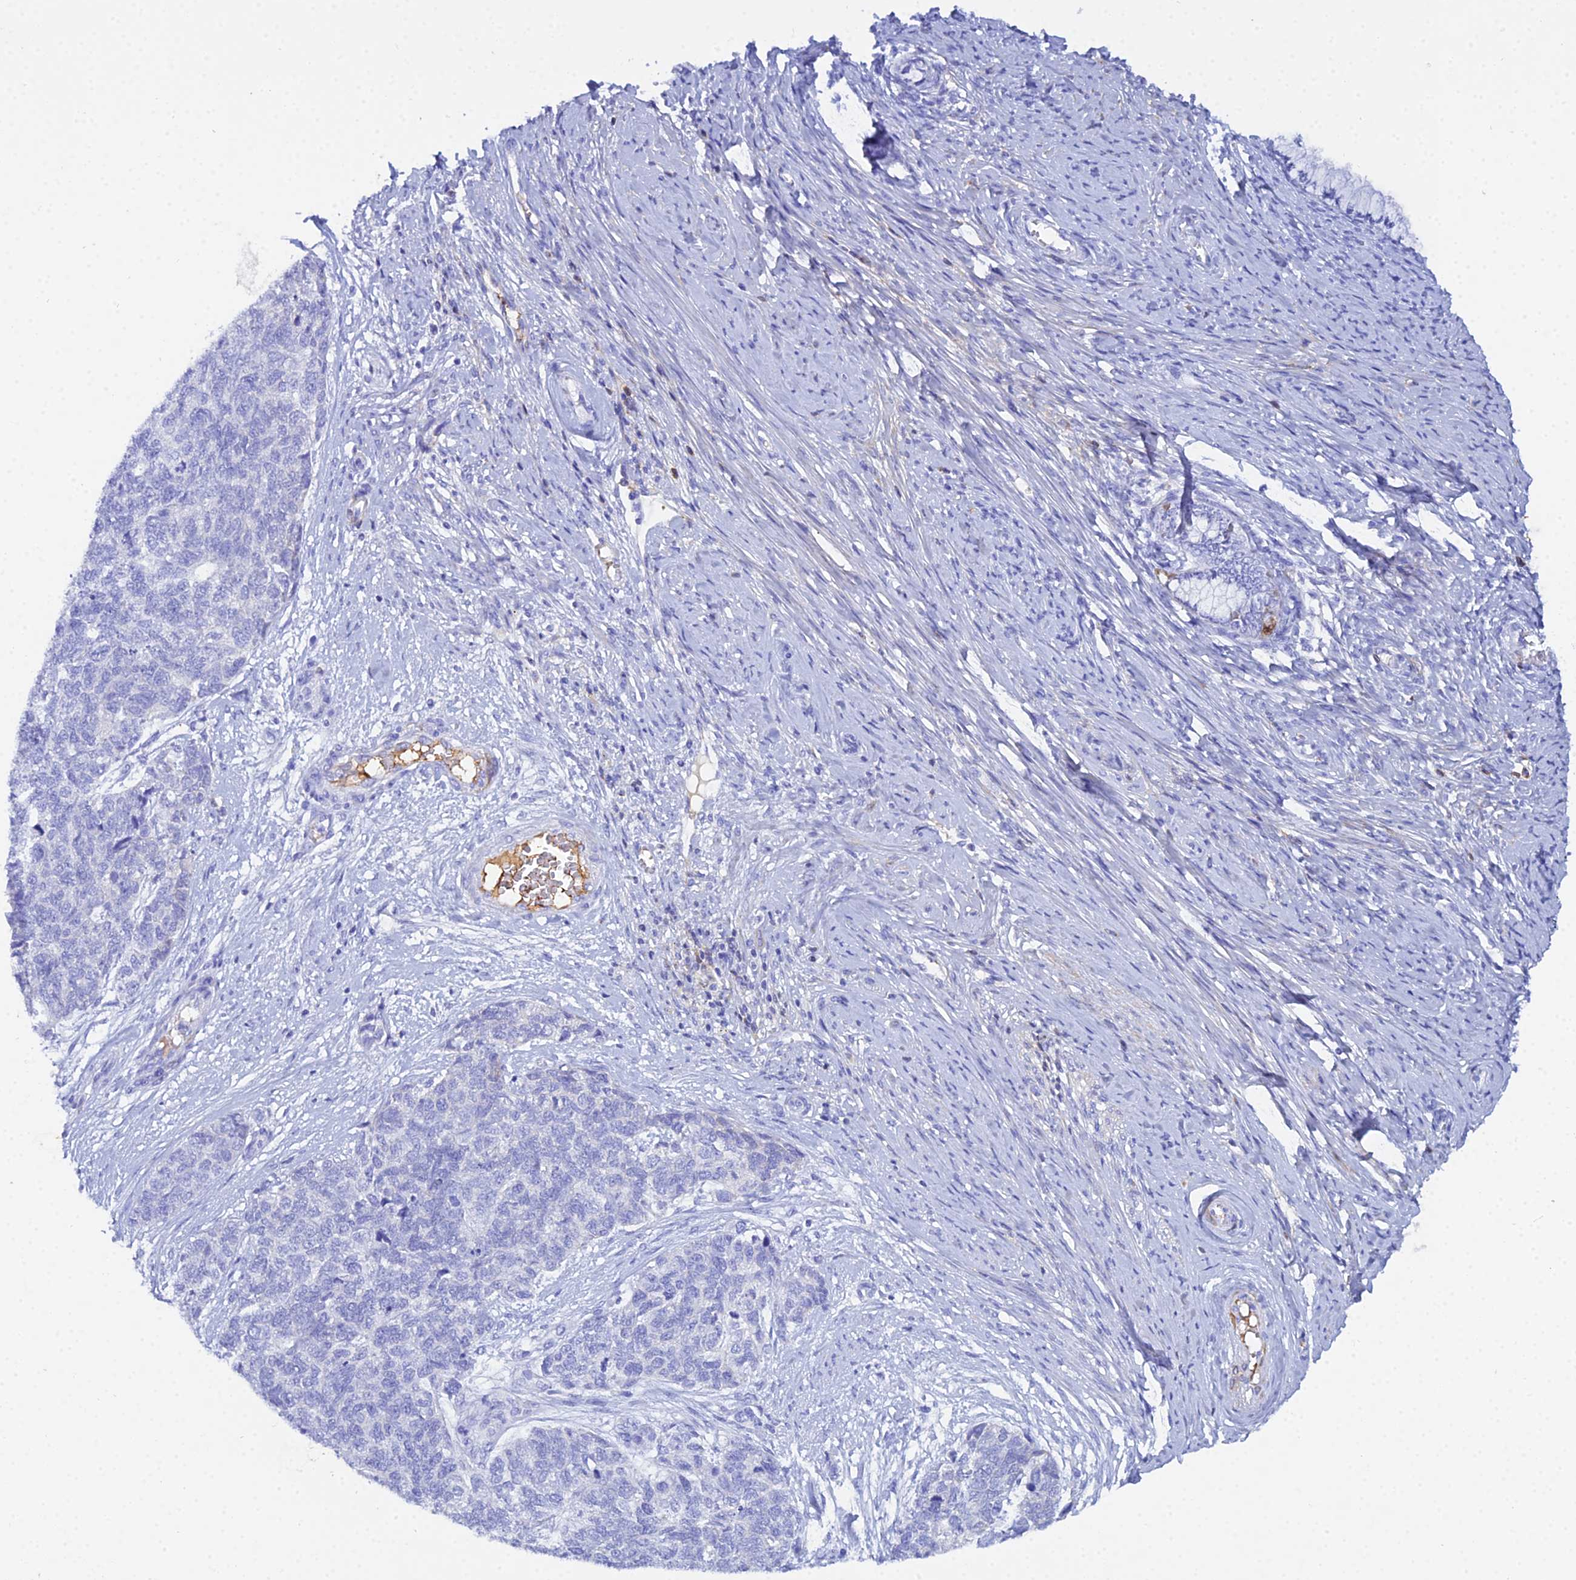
{"staining": {"intensity": "negative", "quantity": "none", "location": "none"}, "tissue": "cervical cancer", "cell_type": "Tumor cells", "image_type": "cancer", "snomed": [{"axis": "morphology", "description": "Squamous cell carcinoma, NOS"}, {"axis": "topography", "description": "Cervix"}], "caption": "Squamous cell carcinoma (cervical) stained for a protein using immunohistochemistry (IHC) displays no positivity tumor cells.", "gene": "CELA3A", "patient": {"sex": "female", "age": 63}}